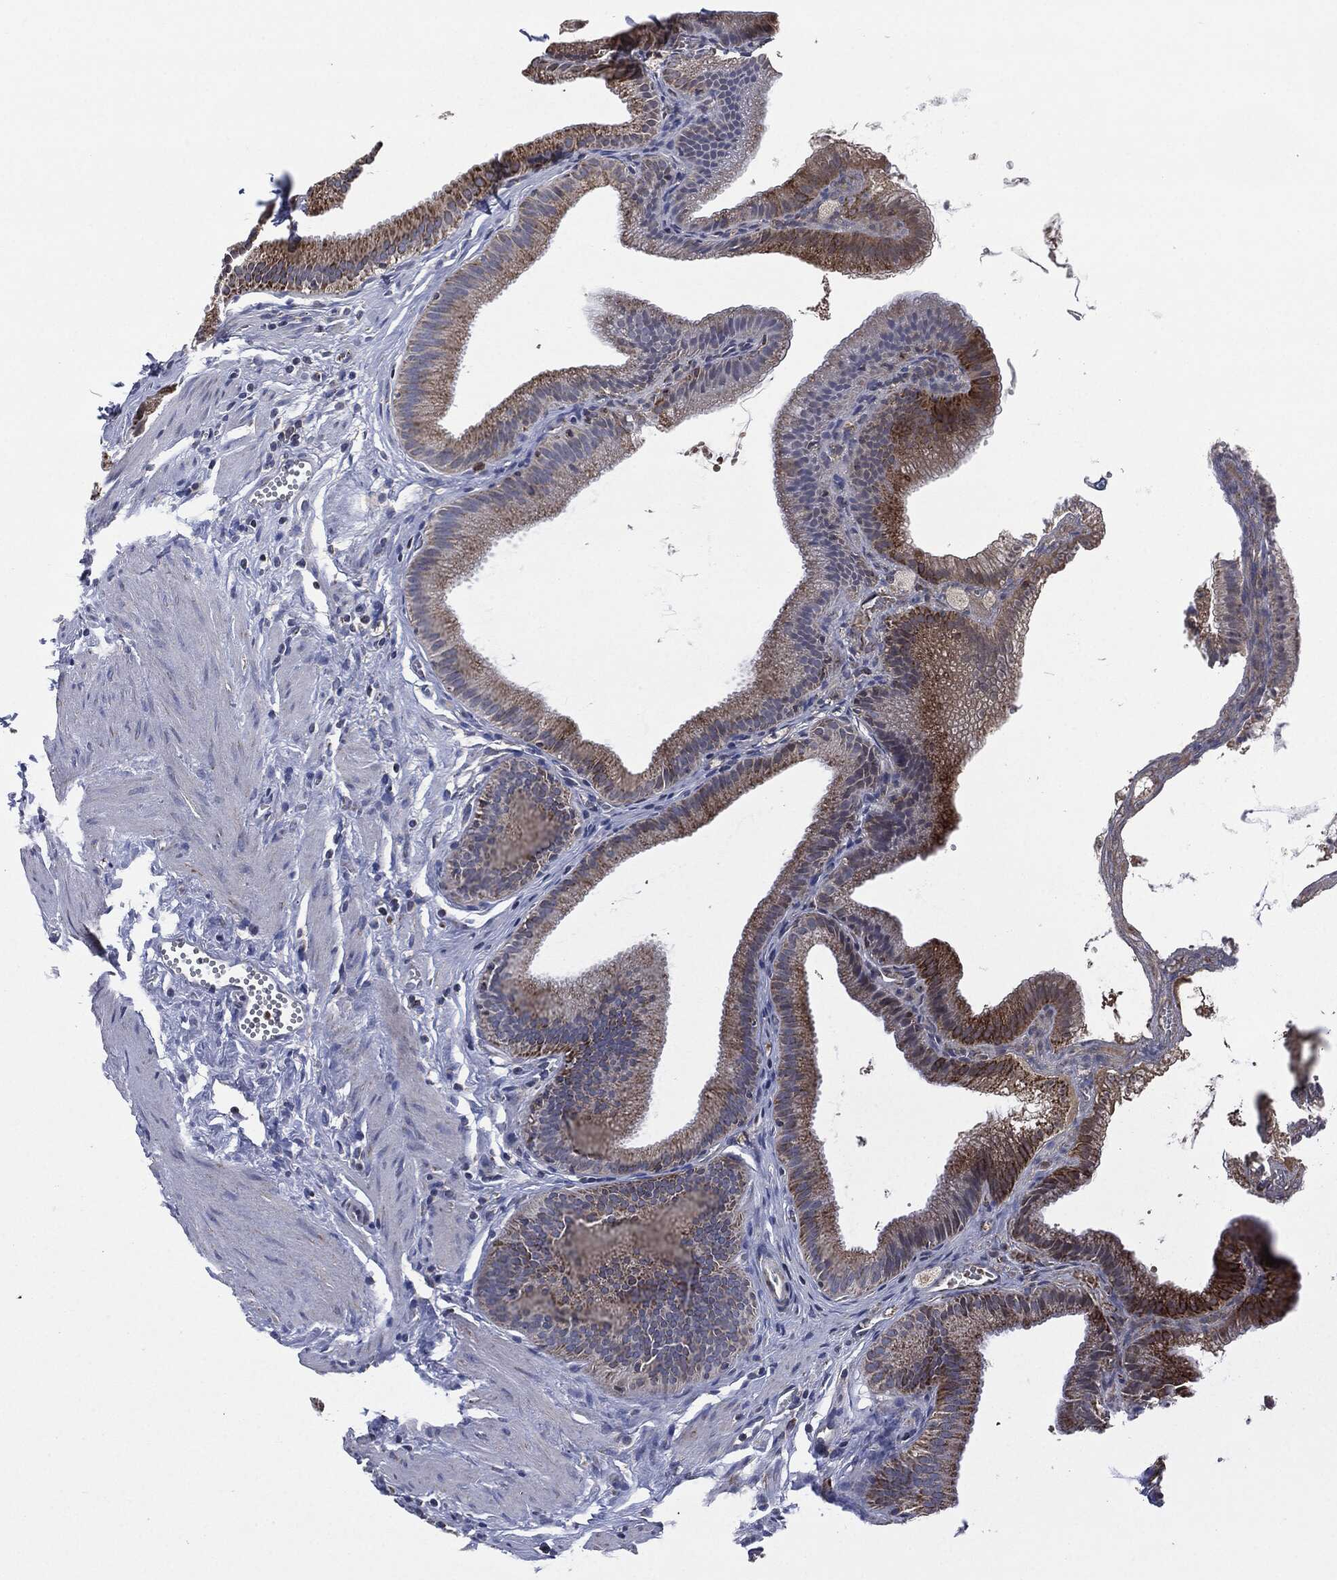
{"staining": {"intensity": "moderate", "quantity": ">75%", "location": "cytoplasmic/membranous"}, "tissue": "gallbladder", "cell_type": "Glandular cells", "image_type": "normal", "snomed": [{"axis": "morphology", "description": "Normal tissue, NOS"}, {"axis": "topography", "description": "Gallbladder"}], "caption": "Protein staining of benign gallbladder reveals moderate cytoplasmic/membranous expression in about >75% of glandular cells. Using DAB (3,3'-diaminobenzidine) (brown) and hematoxylin (blue) stains, captured at high magnification using brightfield microscopy.", "gene": "NDUFV2", "patient": {"sex": "male", "age": 38}}